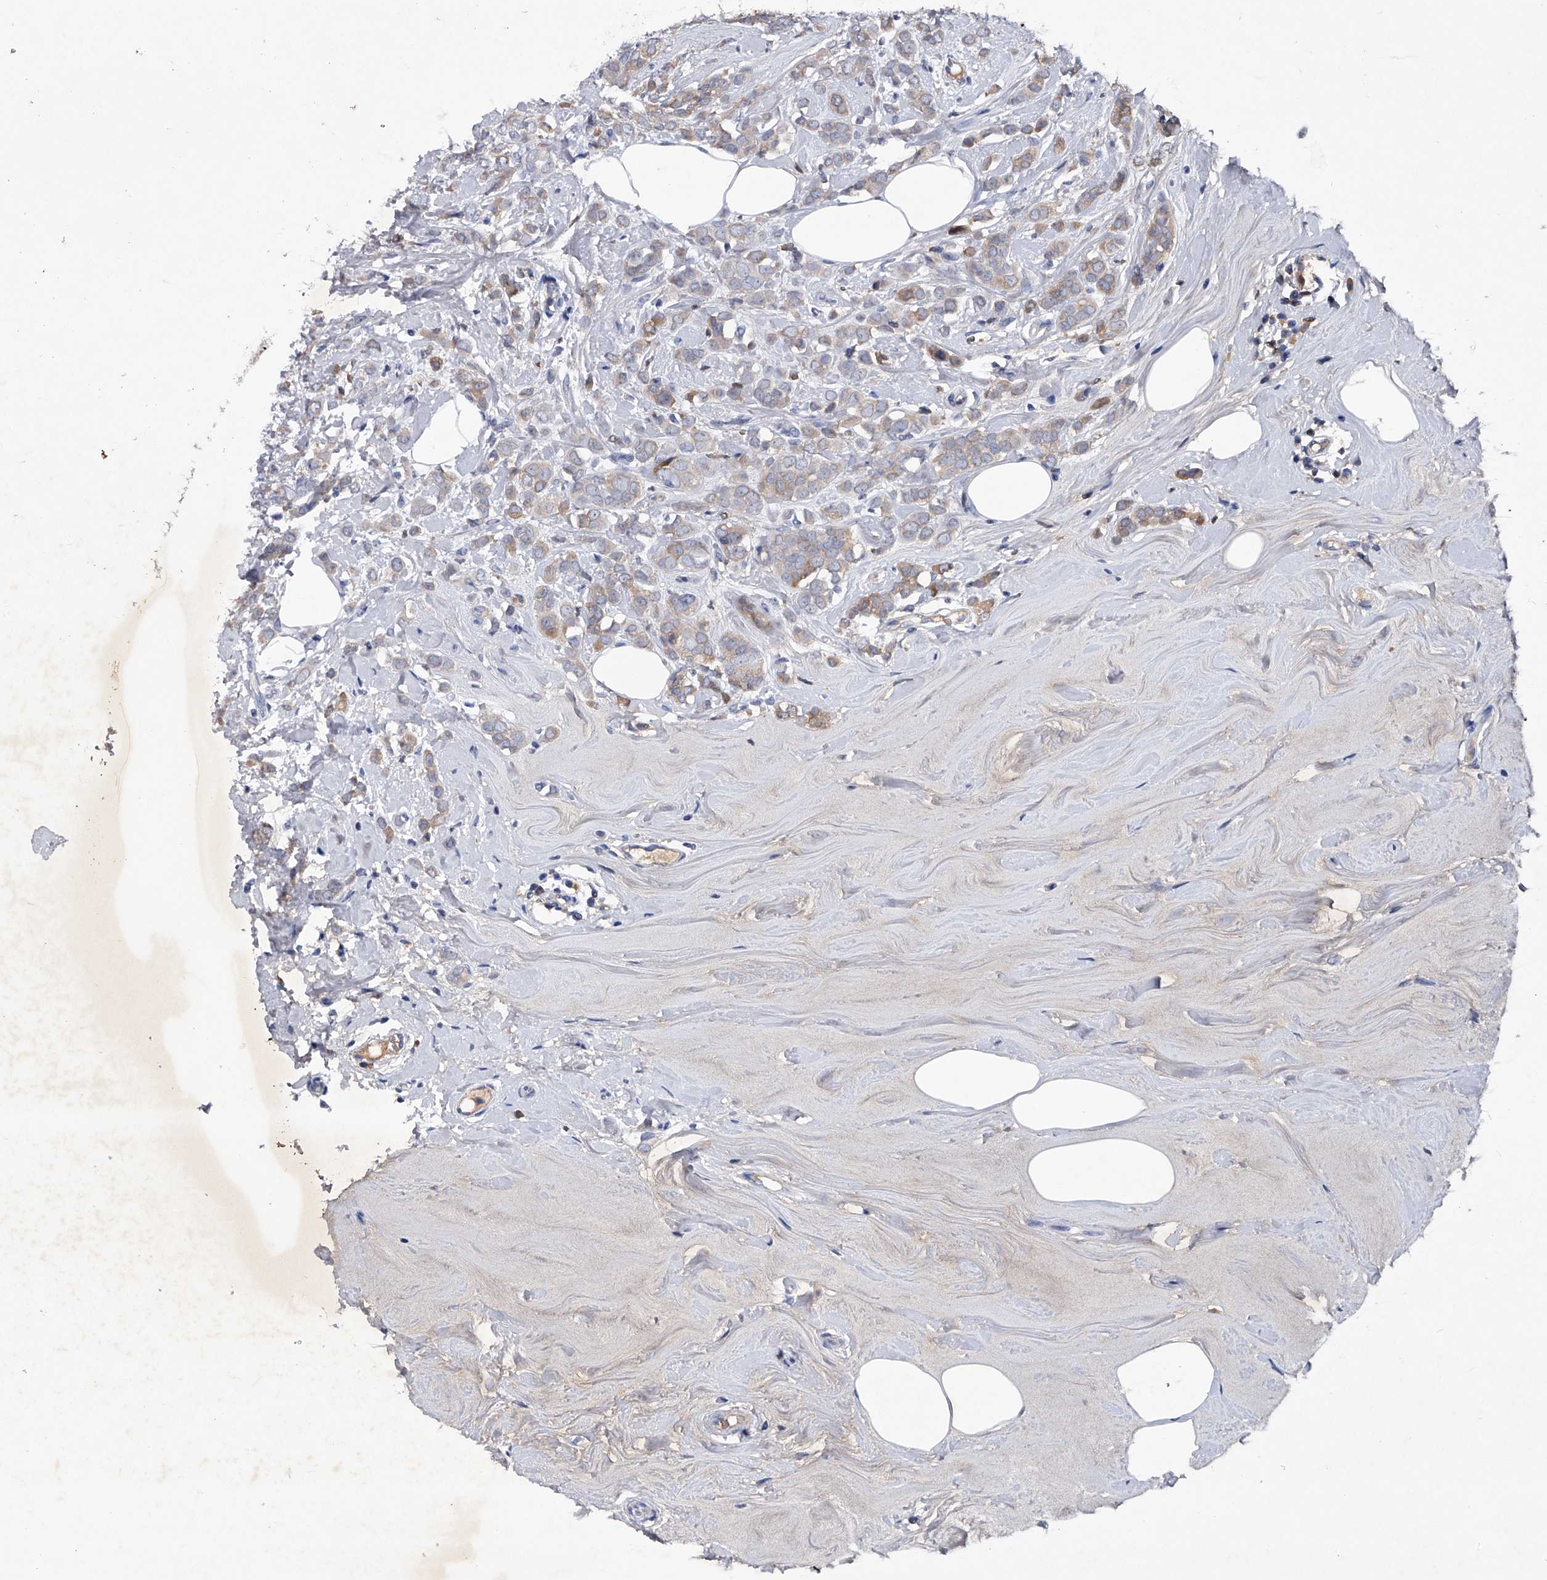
{"staining": {"intensity": "weak", "quantity": "25%-75%", "location": "cytoplasmic/membranous"}, "tissue": "breast cancer", "cell_type": "Tumor cells", "image_type": "cancer", "snomed": [{"axis": "morphology", "description": "Lobular carcinoma"}, {"axis": "topography", "description": "Breast"}], "caption": "Breast lobular carcinoma stained with immunohistochemistry reveals weak cytoplasmic/membranous positivity in approximately 25%-75% of tumor cells.", "gene": "ASNS", "patient": {"sex": "female", "age": 47}}